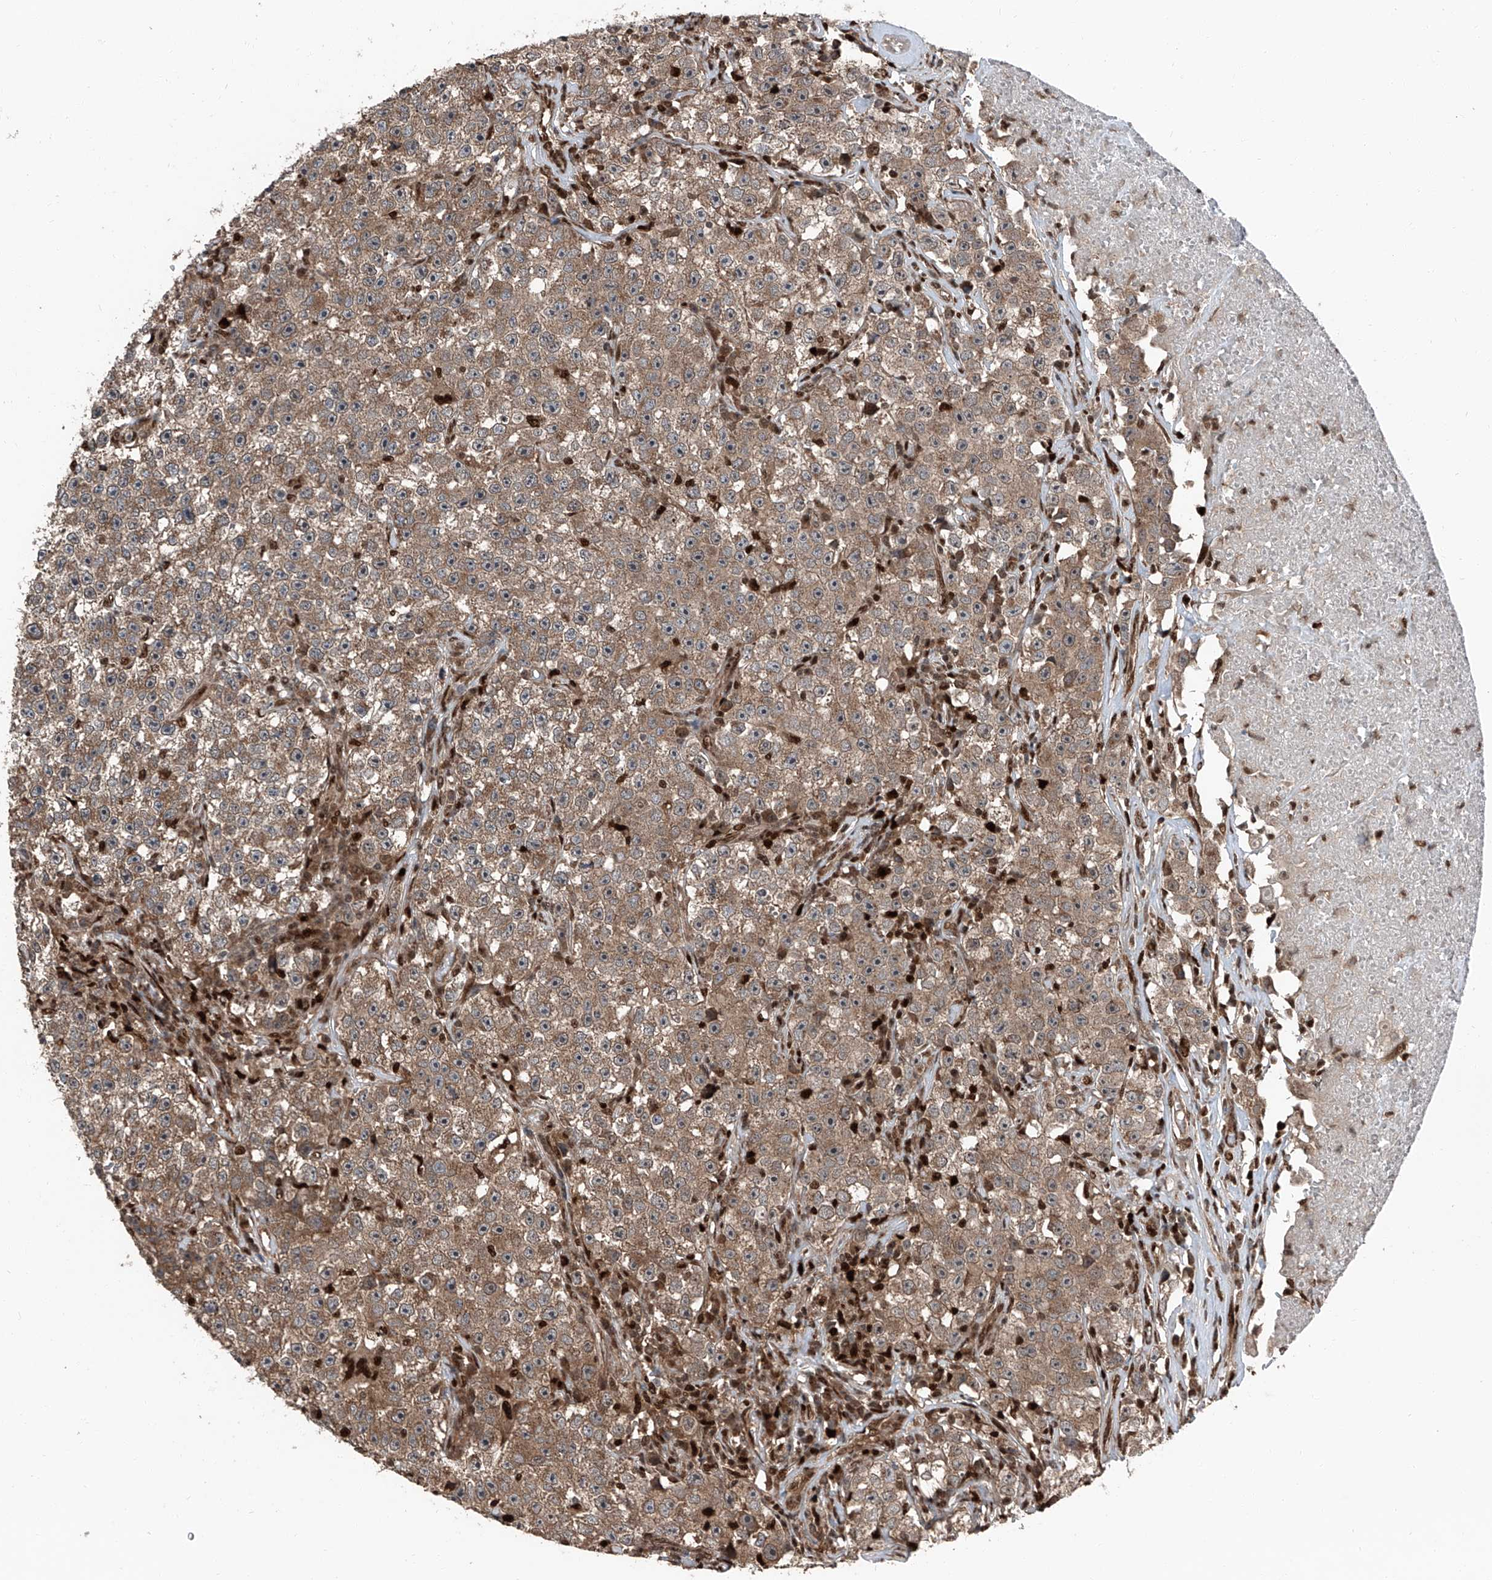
{"staining": {"intensity": "moderate", "quantity": ">75%", "location": "cytoplasmic/membranous"}, "tissue": "testis cancer", "cell_type": "Tumor cells", "image_type": "cancer", "snomed": [{"axis": "morphology", "description": "Seminoma, NOS"}, {"axis": "topography", "description": "Testis"}], "caption": "Seminoma (testis) stained with a brown dye displays moderate cytoplasmic/membranous positive staining in approximately >75% of tumor cells.", "gene": "FKBP5", "patient": {"sex": "male", "age": 22}}